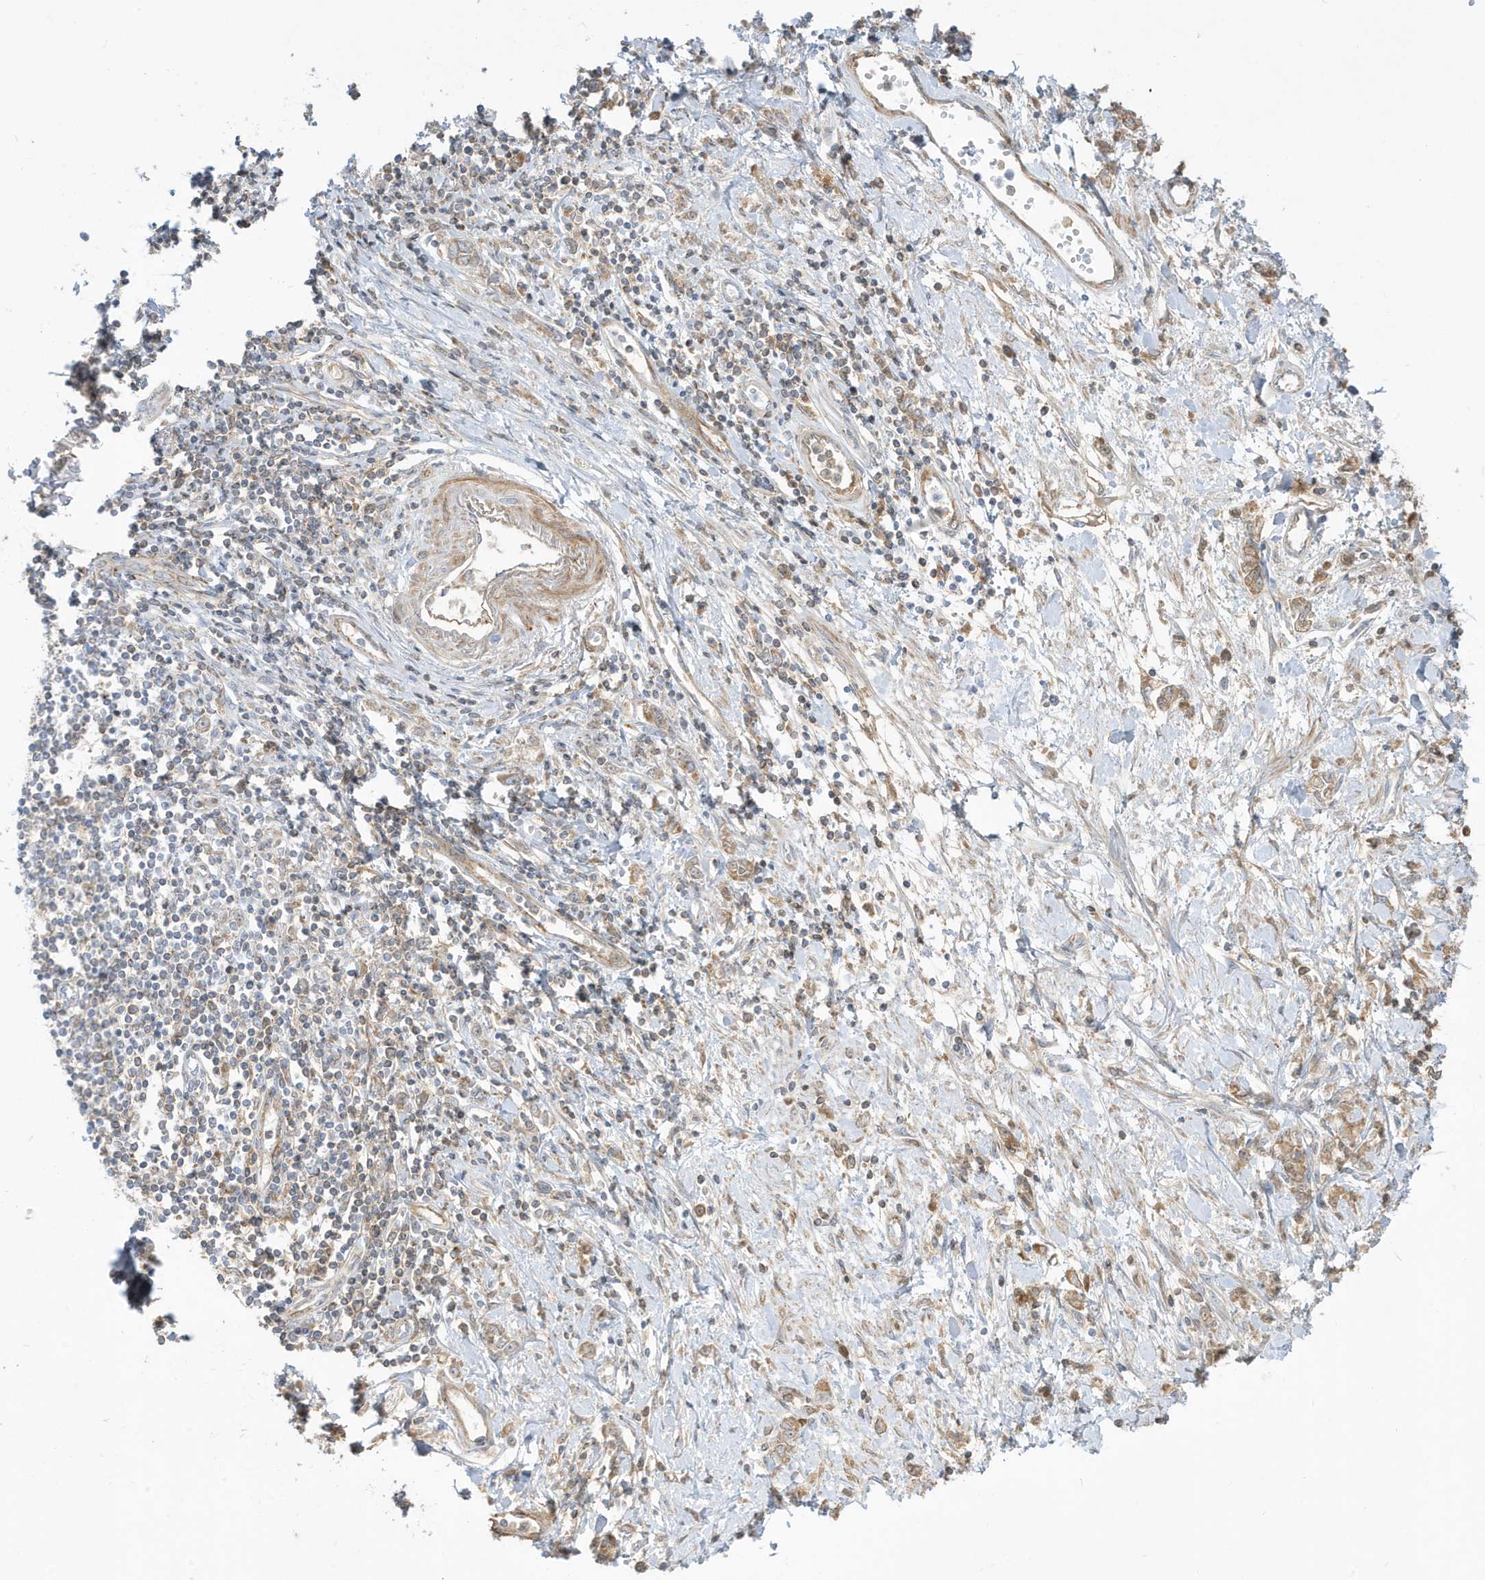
{"staining": {"intensity": "moderate", "quantity": "<25%", "location": "cytoplasmic/membranous"}, "tissue": "stomach cancer", "cell_type": "Tumor cells", "image_type": "cancer", "snomed": [{"axis": "morphology", "description": "Adenocarcinoma, NOS"}, {"axis": "topography", "description": "Stomach"}], "caption": "This is a photomicrograph of IHC staining of stomach adenocarcinoma, which shows moderate positivity in the cytoplasmic/membranous of tumor cells.", "gene": "IFT57", "patient": {"sex": "female", "age": 76}}